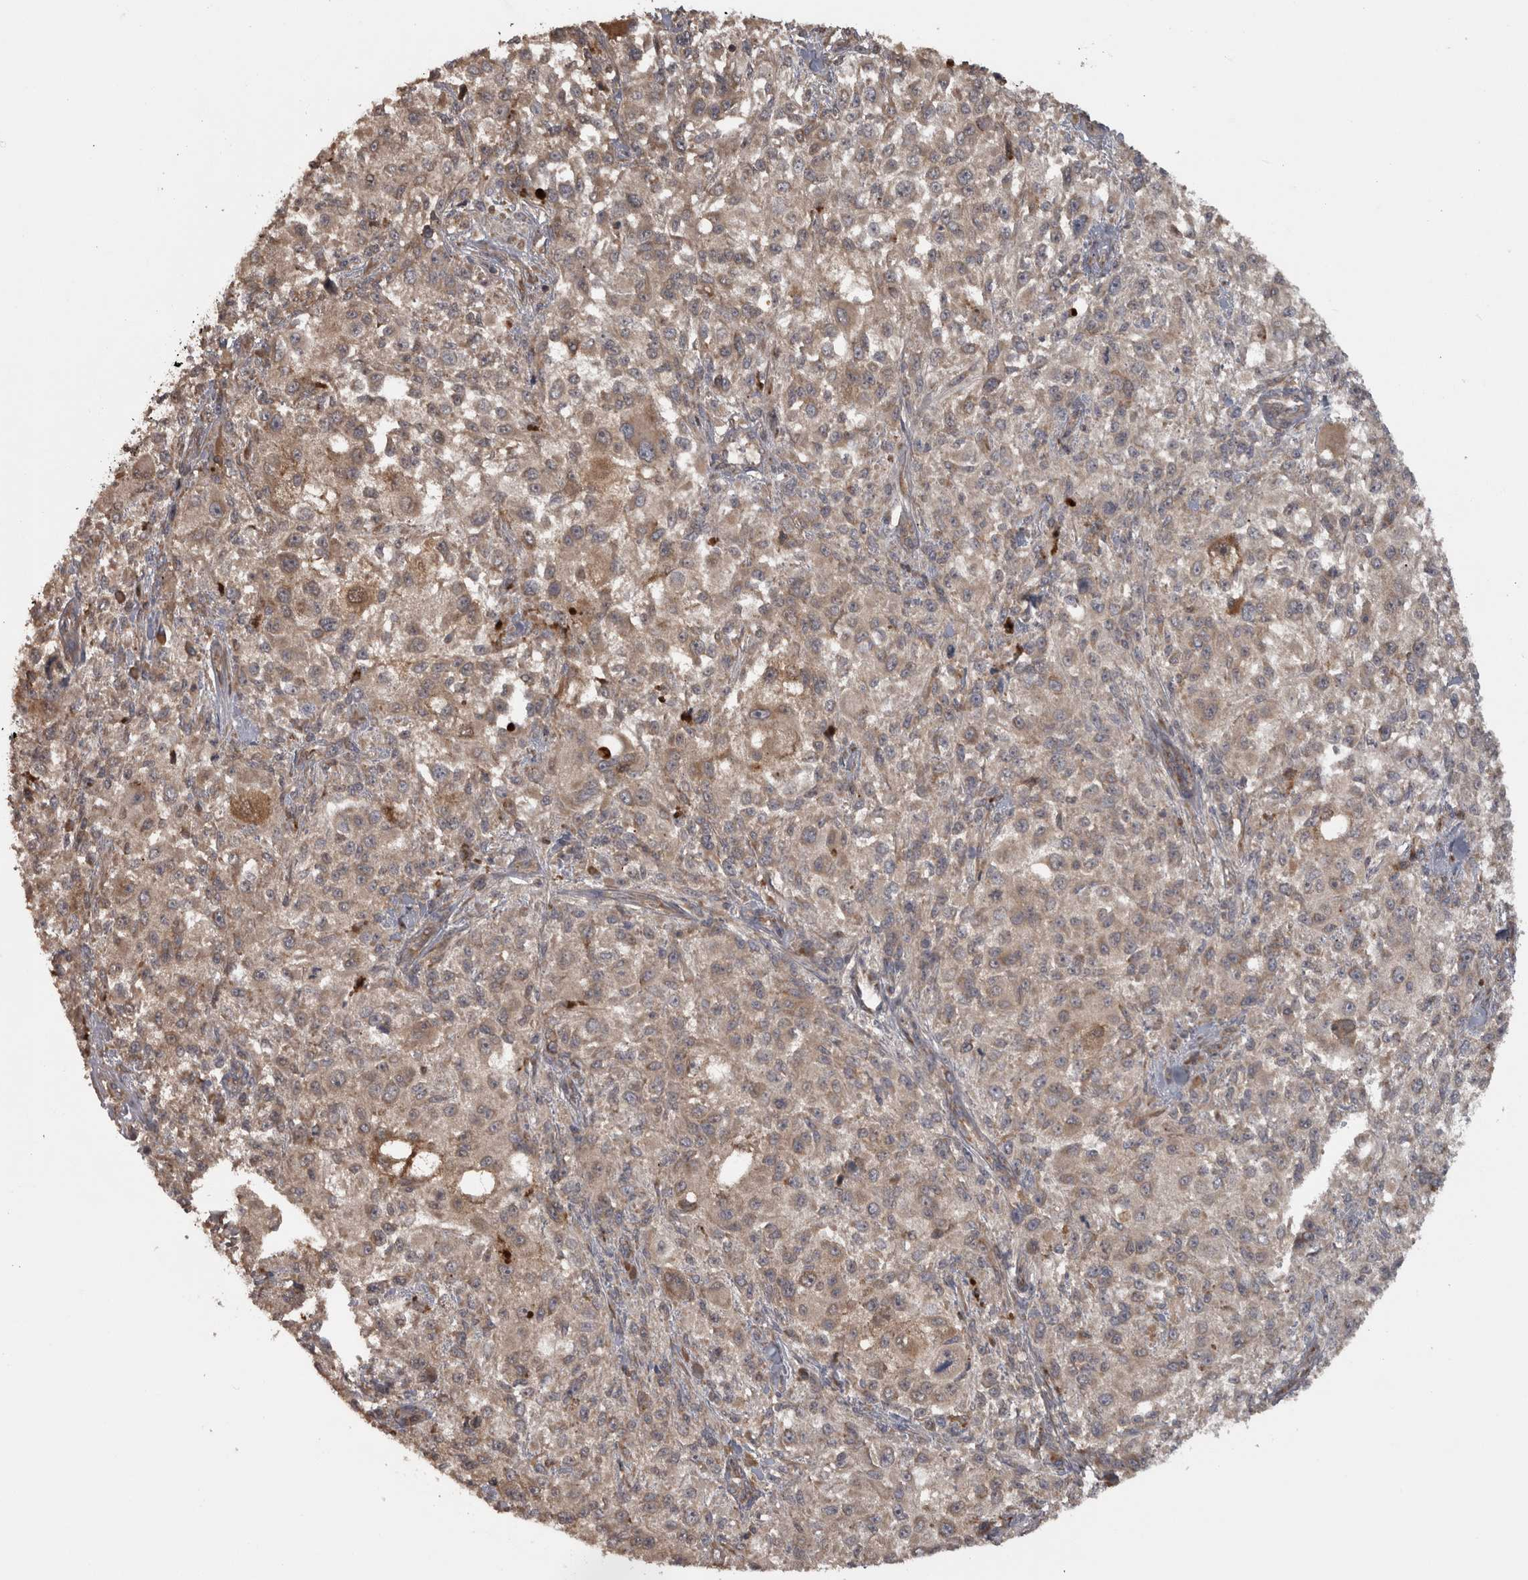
{"staining": {"intensity": "weak", "quantity": ">75%", "location": "cytoplasmic/membranous"}, "tissue": "melanoma", "cell_type": "Tumor cells", "image_type": "cancer", "snomed": [{"axis": "morphology", "description": "Necrosis, NOS"}, {"axis": "morphology", "description": "Malignant melanoma, NOS"}, {"axis": "topography", "description": "Skin"}], "caption": "IHC (DAB) staining of melanoma shows weak cytoplasmic/membranous protein expression in about >75% of tumor cells. The staining was performed using DAB, with brown indicating positive protein expression. Nuclei are stained blue with hematoxylin.", "gene": "MICU3", "patient": {"sex": "female", "age": 87}}